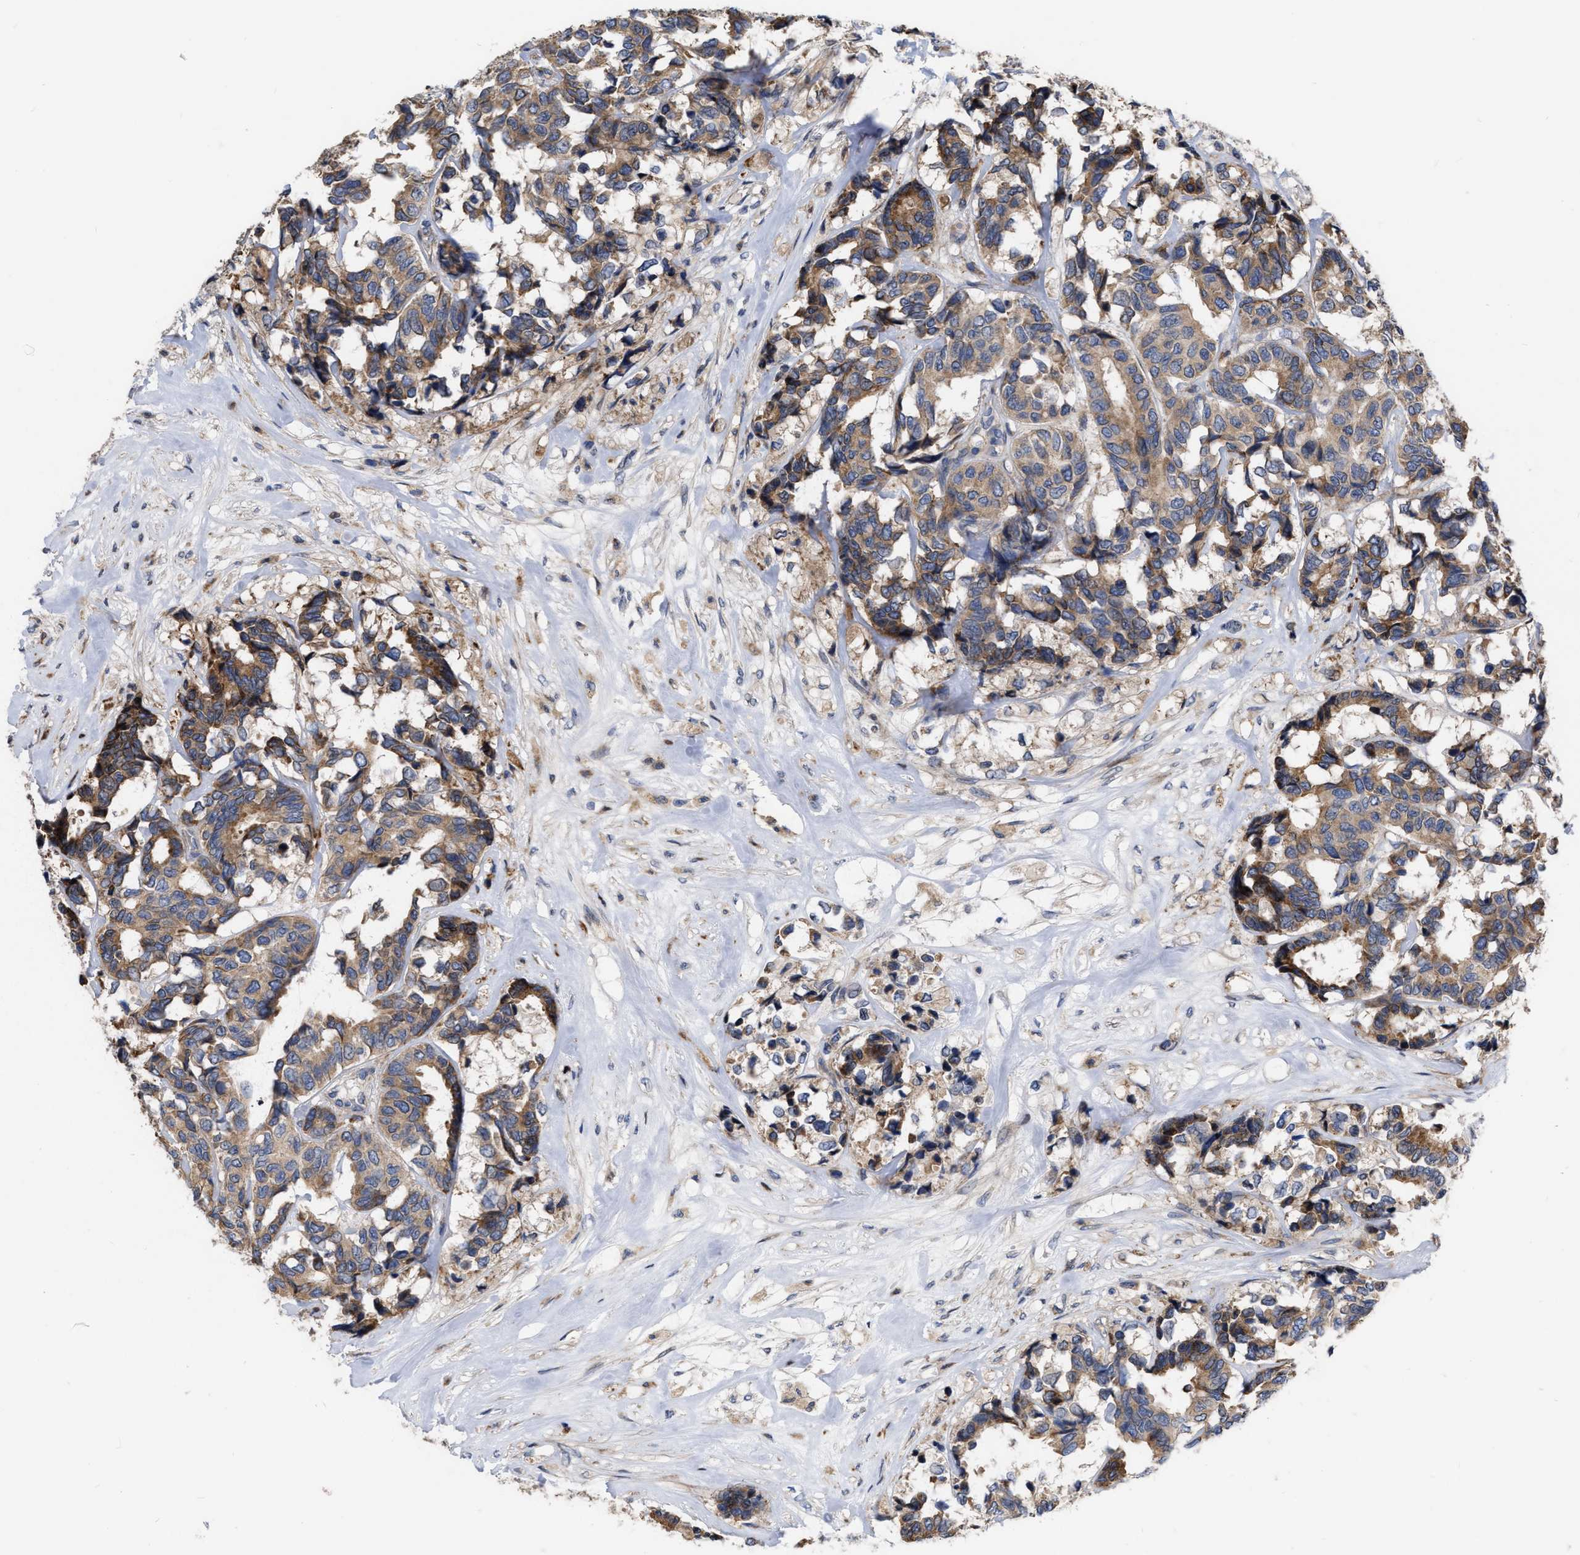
{"staining": {"intensity": "moderate", "quantity": ">75%", "location": "cytoplasmic/membranous"}, "tissue": "breast cancer", "cell_type": "Tumor cells", "image_type": "cancer", "snomed": [{"axis": "morphology", "description": "Duct carcinoma"}, {"axis": "topography", "description": "Breast"}], "caption": "This is a histology image of immunohistochemistry staining of breast cancer (invasive ductal carcinoma), which shows moderate positivity in the cytoplasmic/membranous of tumor cells.", "gene": "MLST8", "patient": {"sex": "female", "age": 87}}